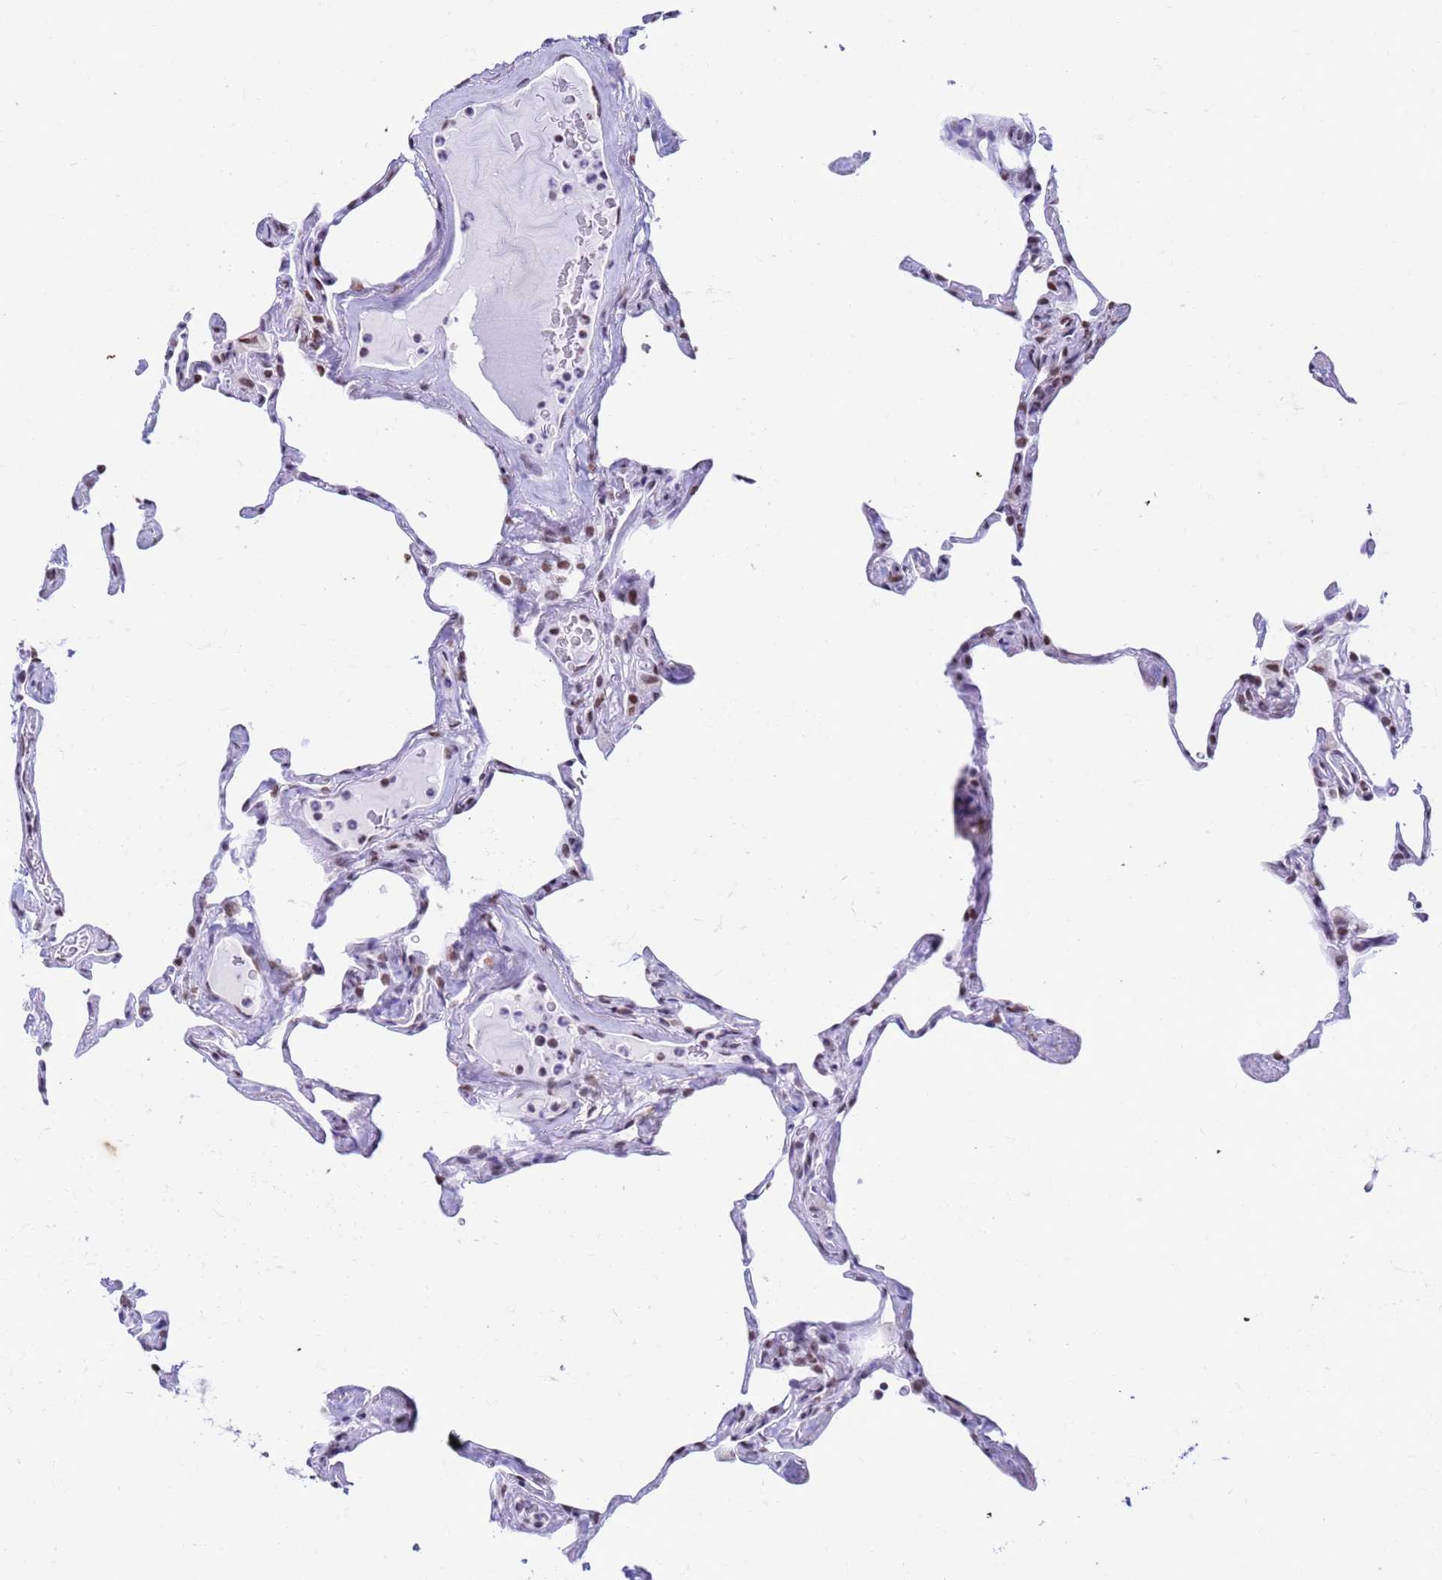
{"staining": {"intensity": "moderate", "quantity": "25%-75%", "location": "nuclear"}, "tissue": "lung", "cell_type": "Alveolar cells", "image_type": "normal", "snomed": [{"axis": "morphology", "description": "Normal tissue, NOS"}, {"axis": "topography", "description": "Lung"}], "caption": "Protein expression by IHC shows moderate nuclear positivity in about 25%-75% of alveolar cells in normal lung. The staining was performed using DAB to visualize the protein expression in brown, while the nuclei were stained in blue with hematoxylin (Magnification: 20x).", "gene": "FAM170B", "patient": {"sex": "male", "age": 65}}